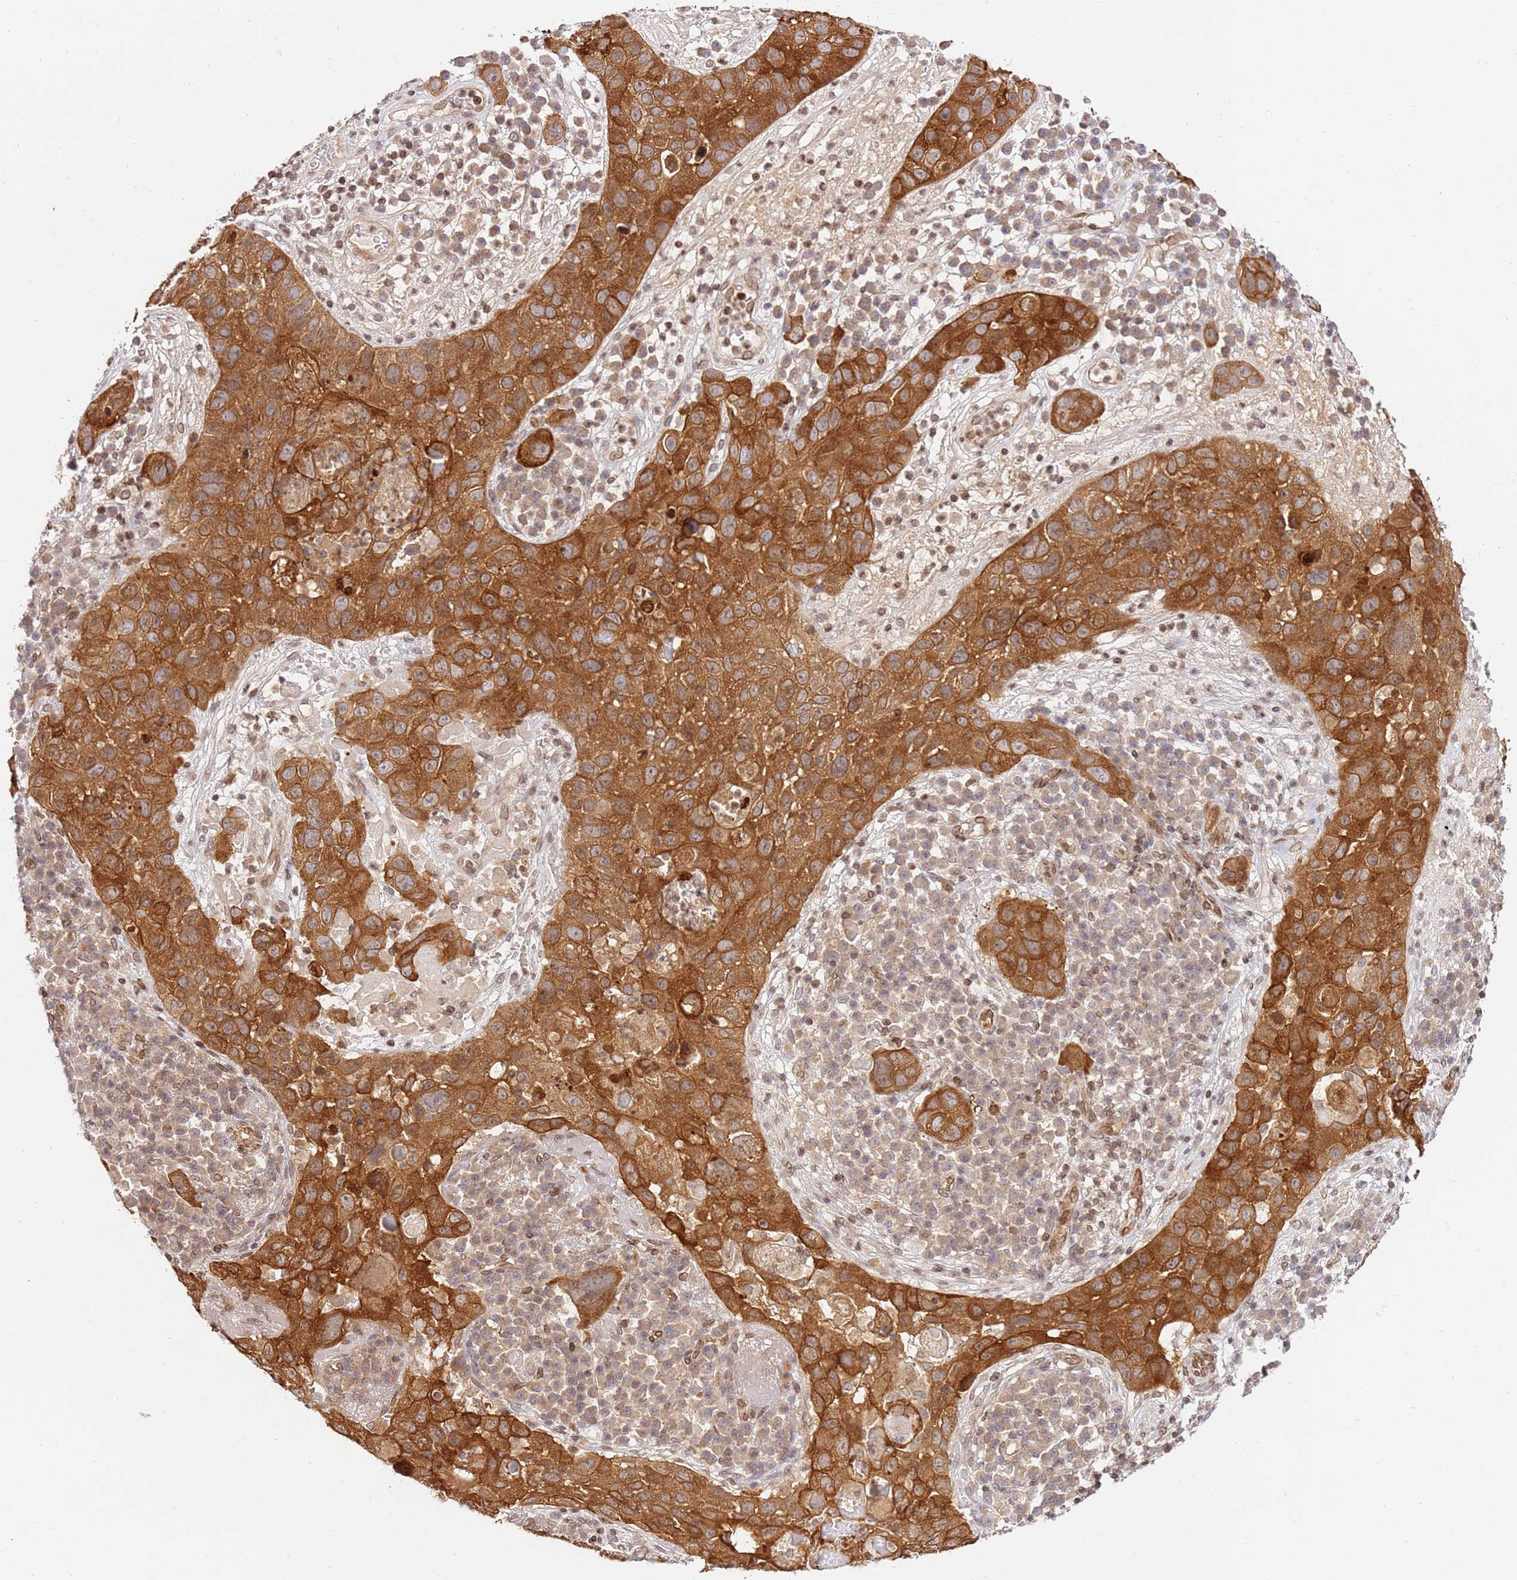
{"staining": {"intensity": "strong", "quantity": ">75%", "location": "cytoplasmic/membranous"}, "tissue": "skin cancer", "cell_type": "Tumor cells", "image_type": "cancer", "snomed": [{"axis": "morphology", "description": "Squamous cell carcinoma in situ, NOS"}, {"axis": "morphology", "description": "Squamous cell carcinoma, NOS"}, {"axis": "topography", "description": "Skin"}], "caption": "Immunohistochemical staining of human skin cancer (squamous cell carcinoma) displays high levels of strong cytoplasmic/membranous expression in about >75% of tumor cells.", "gene": "TRIM37", "patient": {"sex": "male", "age": 93}}